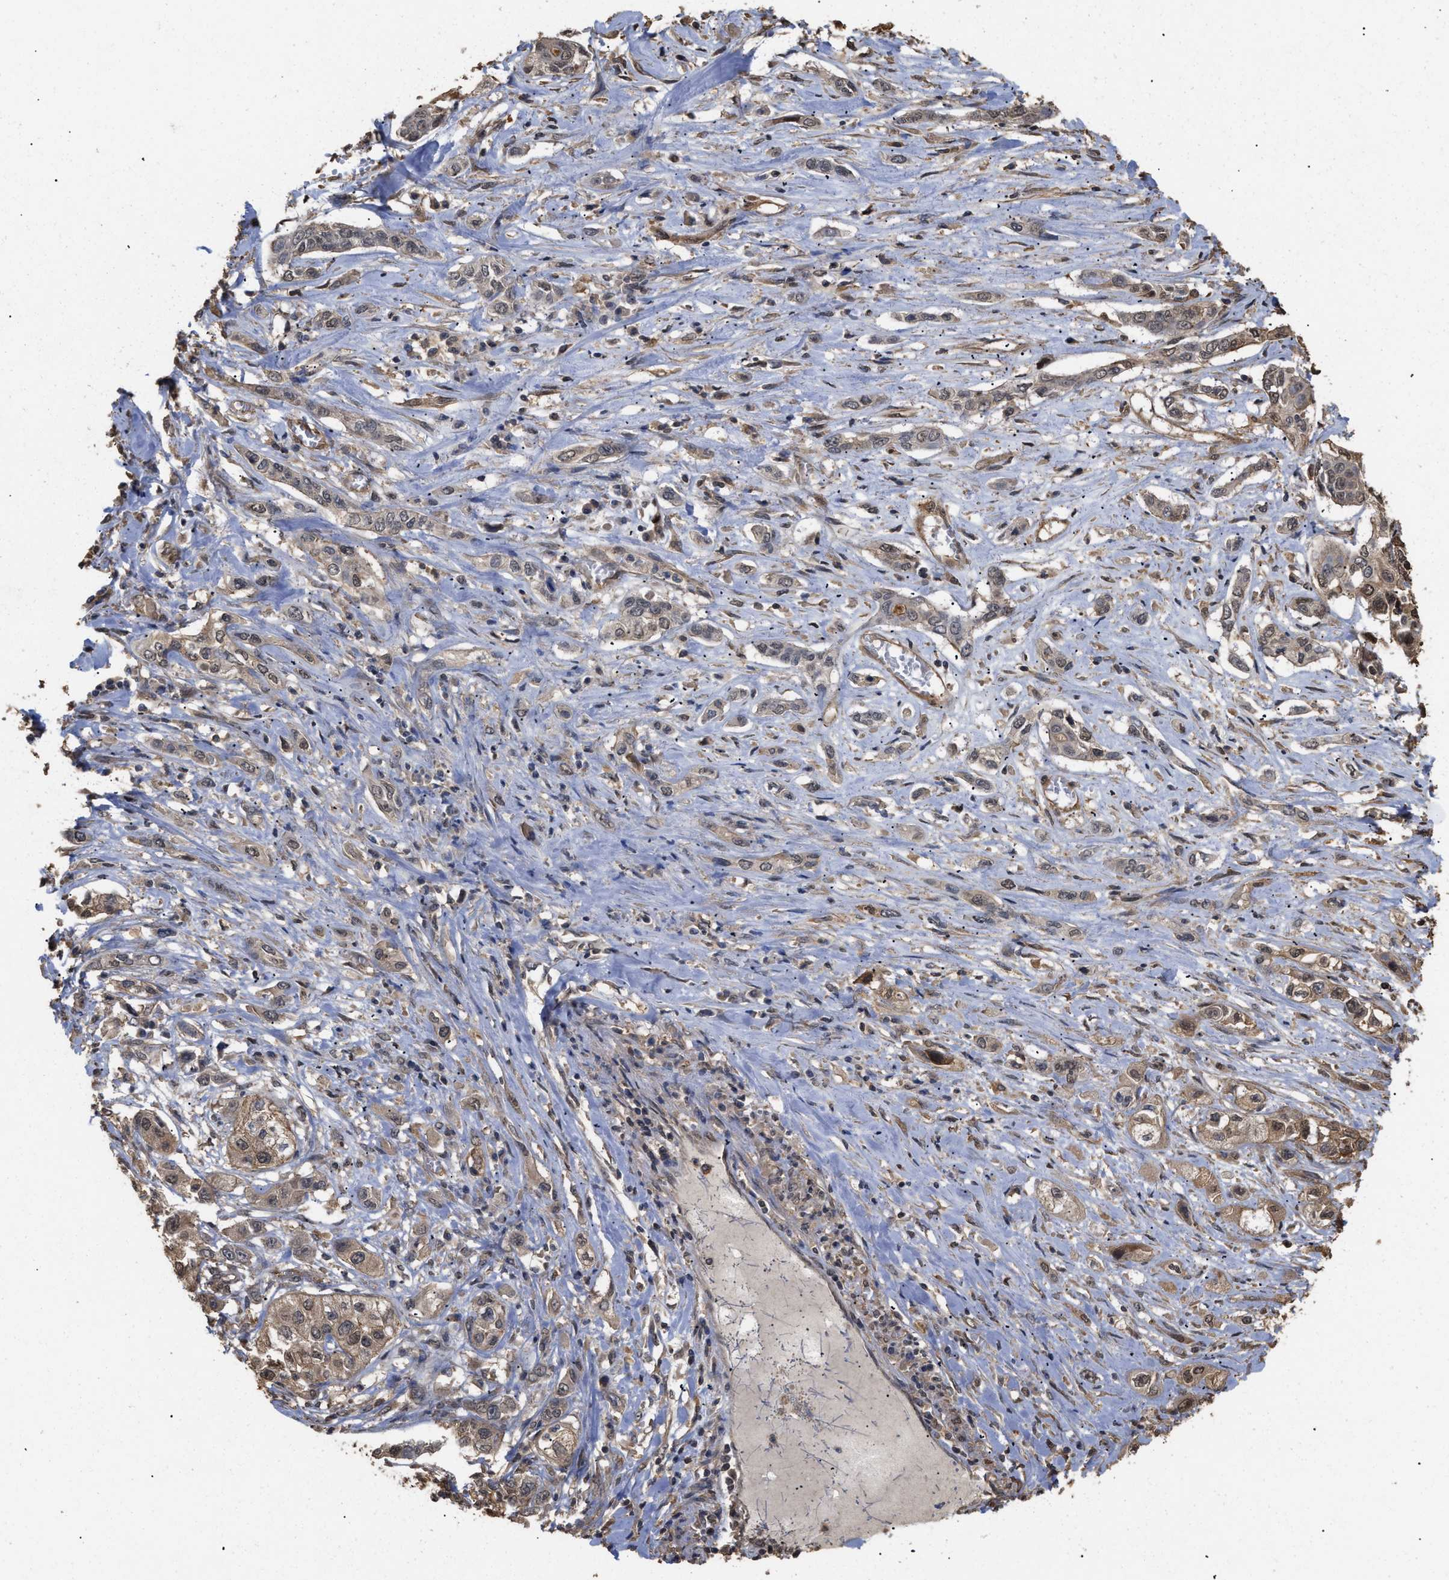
{"staining": {"intensity": "moderate", "quantity": ">75%", "location": "cytoplasmic/membranous,nuclear"}, "tissue": "lung cancer", "cell_type": "Tumor cells", "image_type": "cancer", "snomed": [{"axis": "morphology", "description": "Squamous cell carcinoma, NOS"}, {"axis": "topography", "description": "Lung"}], "caption": "Approximately >75% of tumor cells in human lung cancer demonstrate moderate cytoplasmic/membranous and nuclear protein expression as visualized by brown immunohistochemical staining.", "gene": "CALM1", "patient": {"sex": "male", "age": 71}}